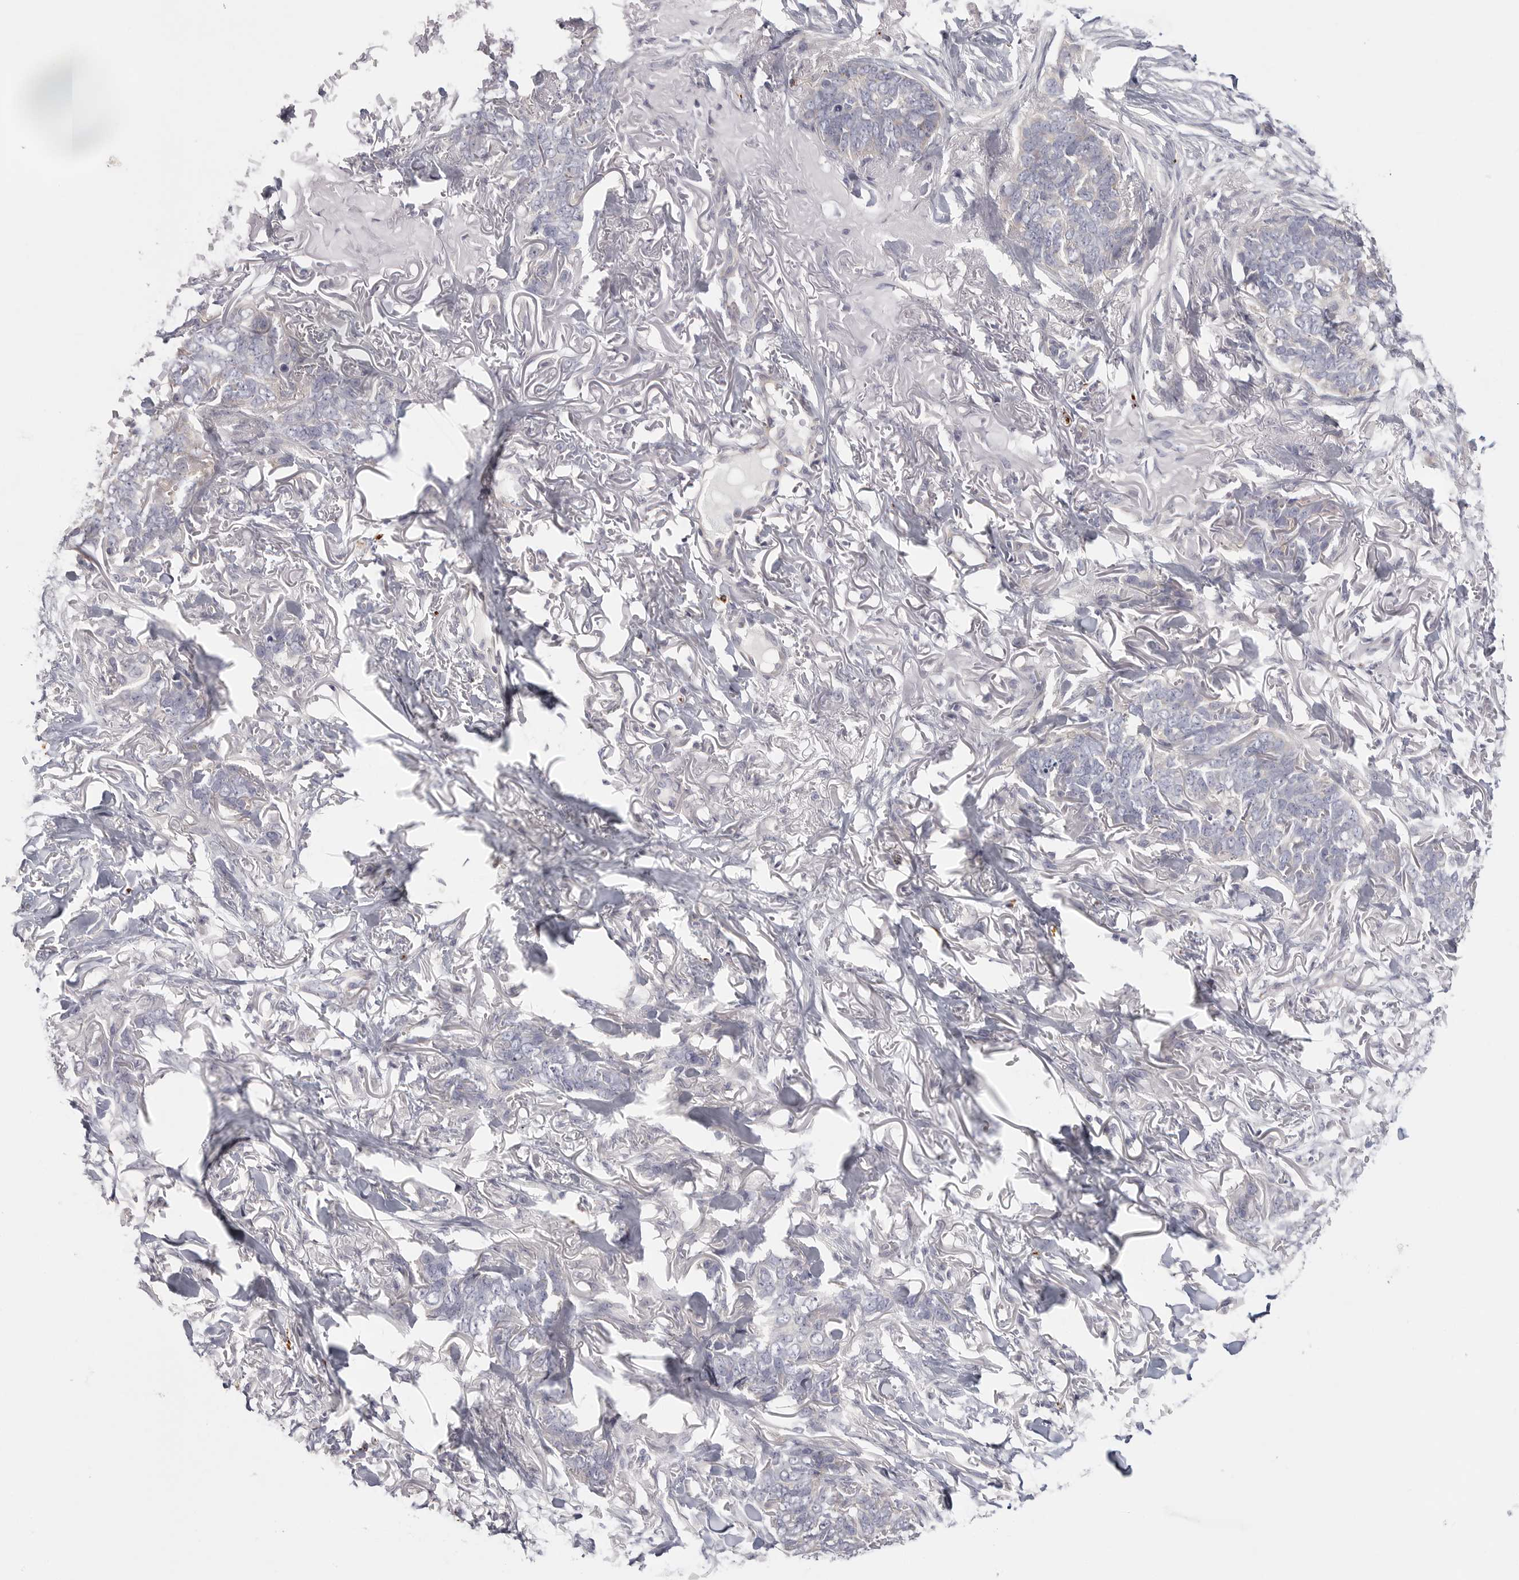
{"staining": {"intensity": "negative", "quantity": "none", "location": "none"}, "tissue": "skin cancer", "cell_type": "Tumor cells", "image_type": "cancer", "snomed": [{"axis": "morphology", "description": "Normal tissue, NOS"}, {"axis": "morphology", "description": "Basal cell carcinoma"}, {"axis": "topography", "description": "Skin"}], "caption": "Tumor cells show no significant staining in skin cancer (basal cell carcinoma).", "gene": "ELP3", "patient": {"sex": "male", "age": 77}}